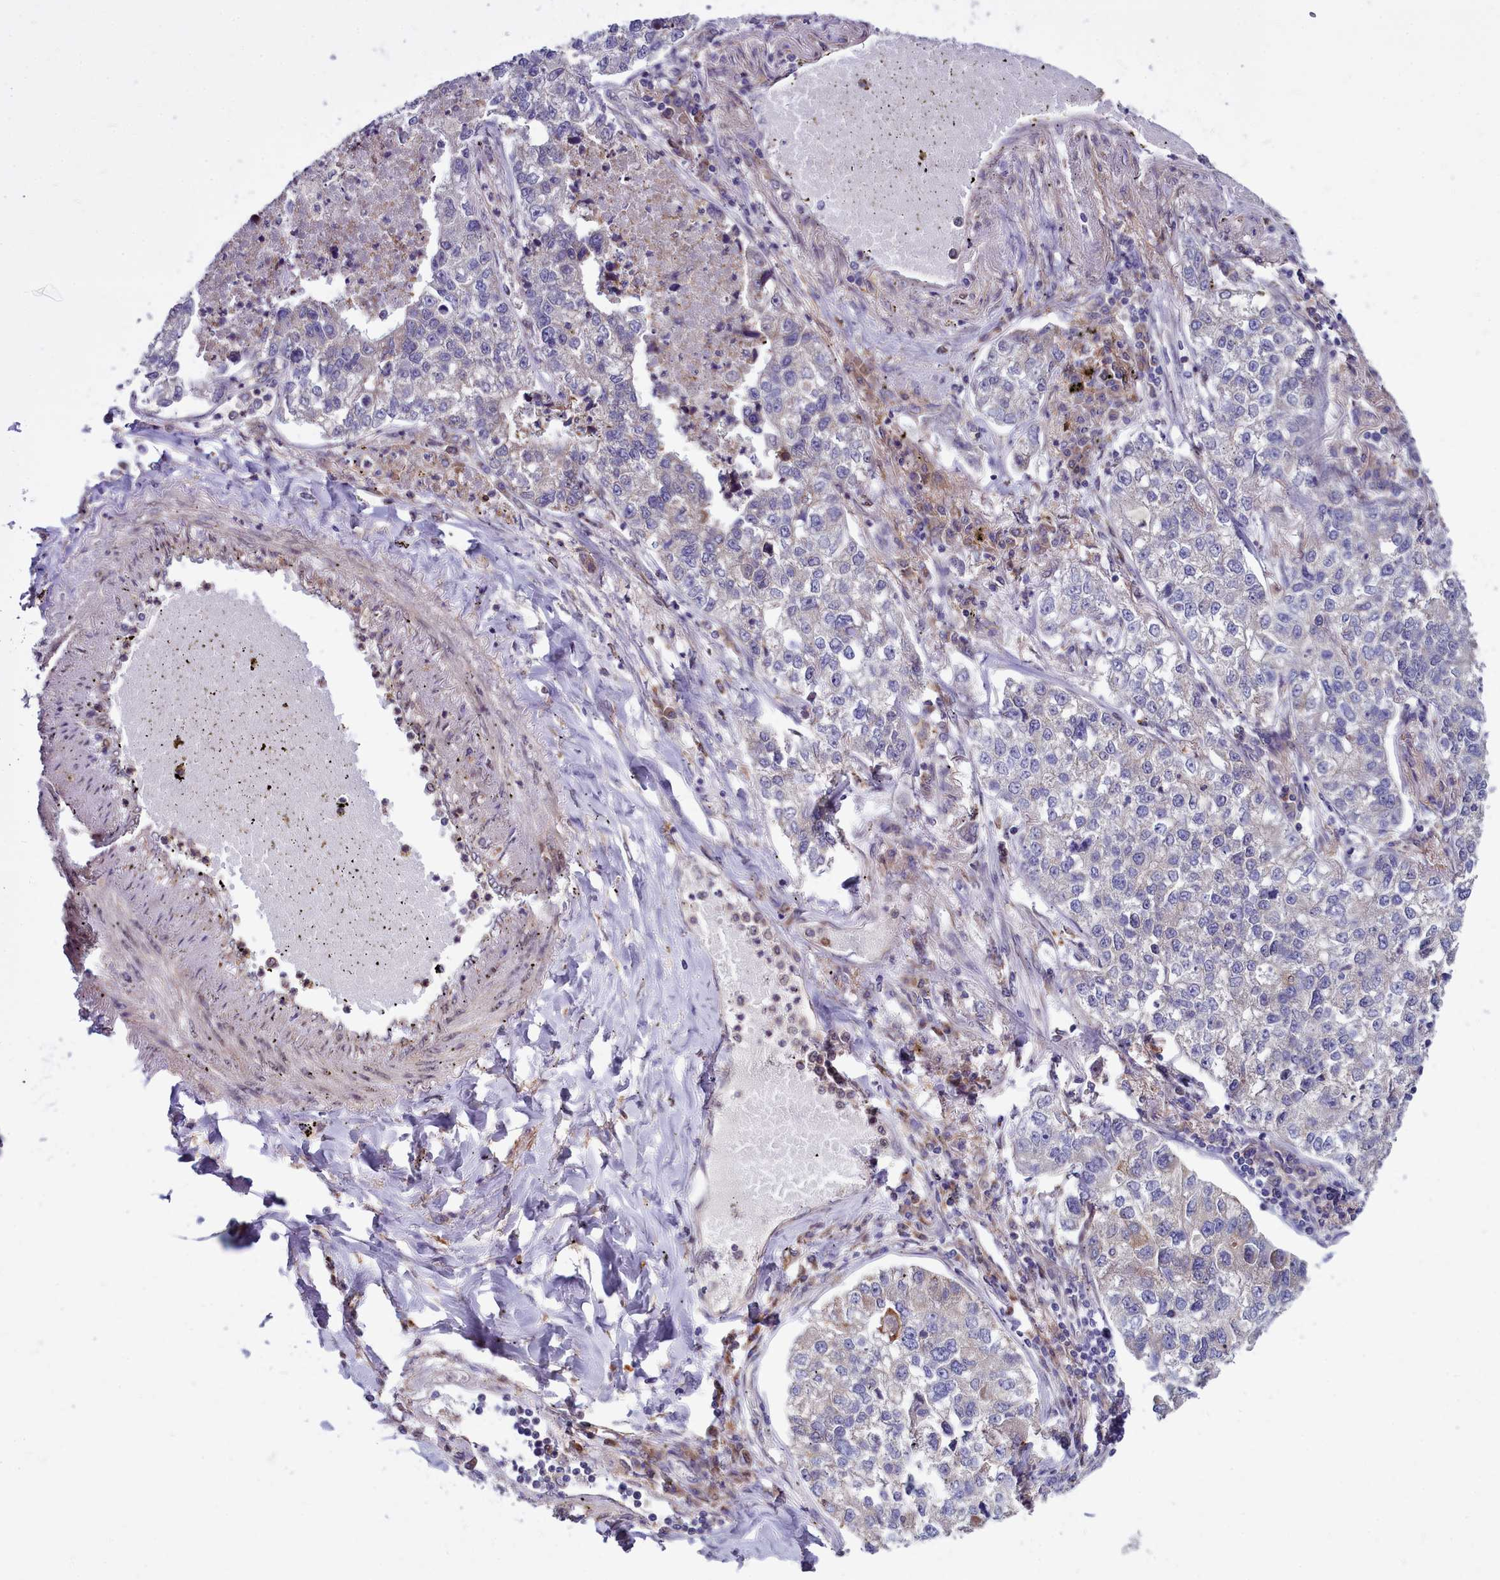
{"staining": {"intensity": "negative", "quantity": "none", "location": "none"}, "tissue": "lung cancer", "cell_type": "Tumor cells", "image_type": "cancer", "snomed": [{"axis": "morphology", "description": "Adenocarcinoma, NOS"}, {"axis": "topography", "description": "Lung"}], "caption": "Tumor cells show no significant expression in lung cancer (adenocarcinoma). (DAB immunohistochemistry (IHC), high magnification).", "gene": "RAPGEF4", "patient": {"sex": "male", "age": 49}}